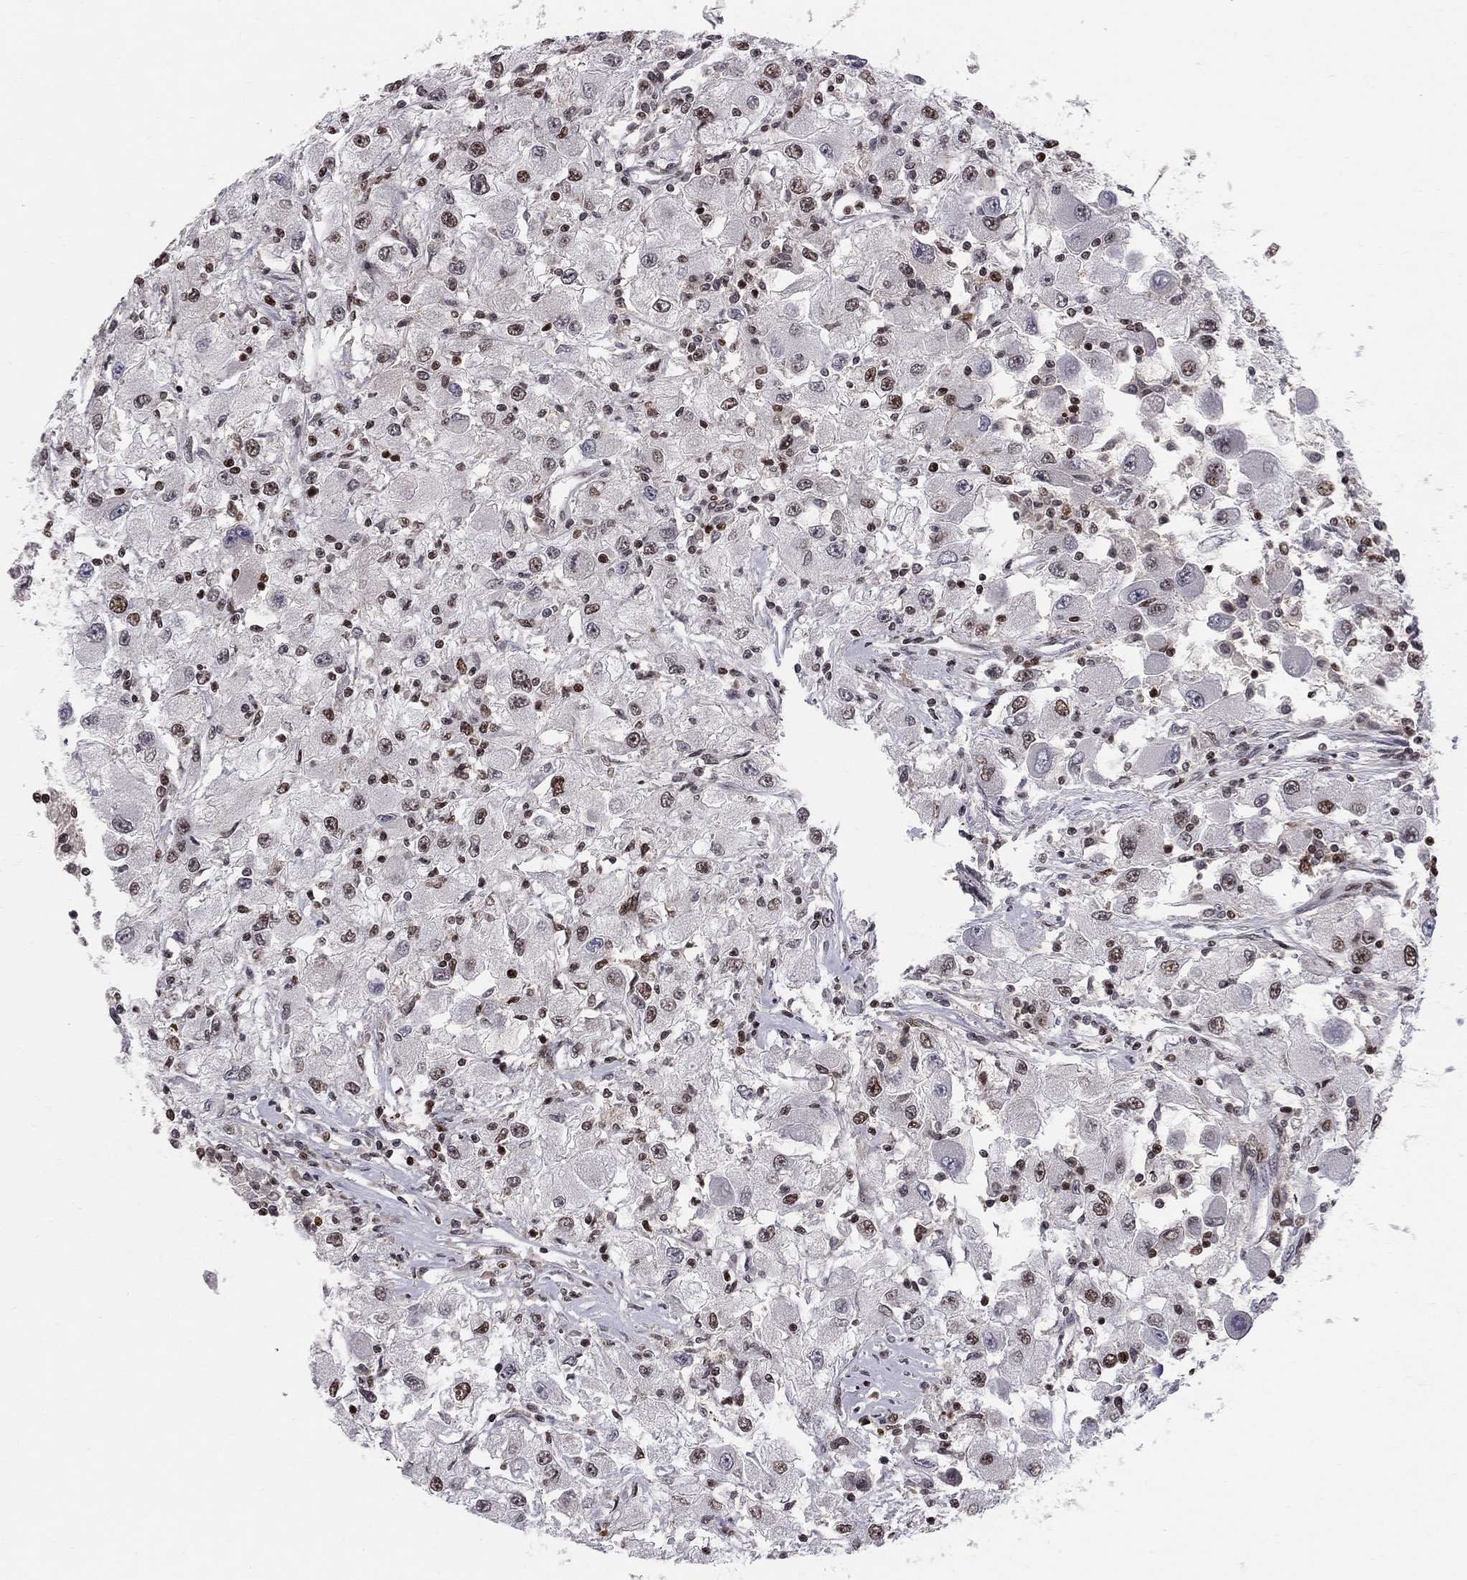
{"staining": {"intensity": "strong", "quantity": "<25%", "location": "nuclear"}, "tissue": "renal cancer", "cell_type": "Tumor cells", "image_type": "cancer", "snomed": [{"axis": "morphology", "description": "Adenocarcinoma, NOS"}, {"axis": "topography", "description": "Kidney"}], "caption": "Approximately <25% of tumor cells in renal cancer demonstrate strong nuclear protein expression as visualized by brown immunohistochemical staining.", "gene": "RNASEH2C", "patient": {"sex": "female", "age": 67}}